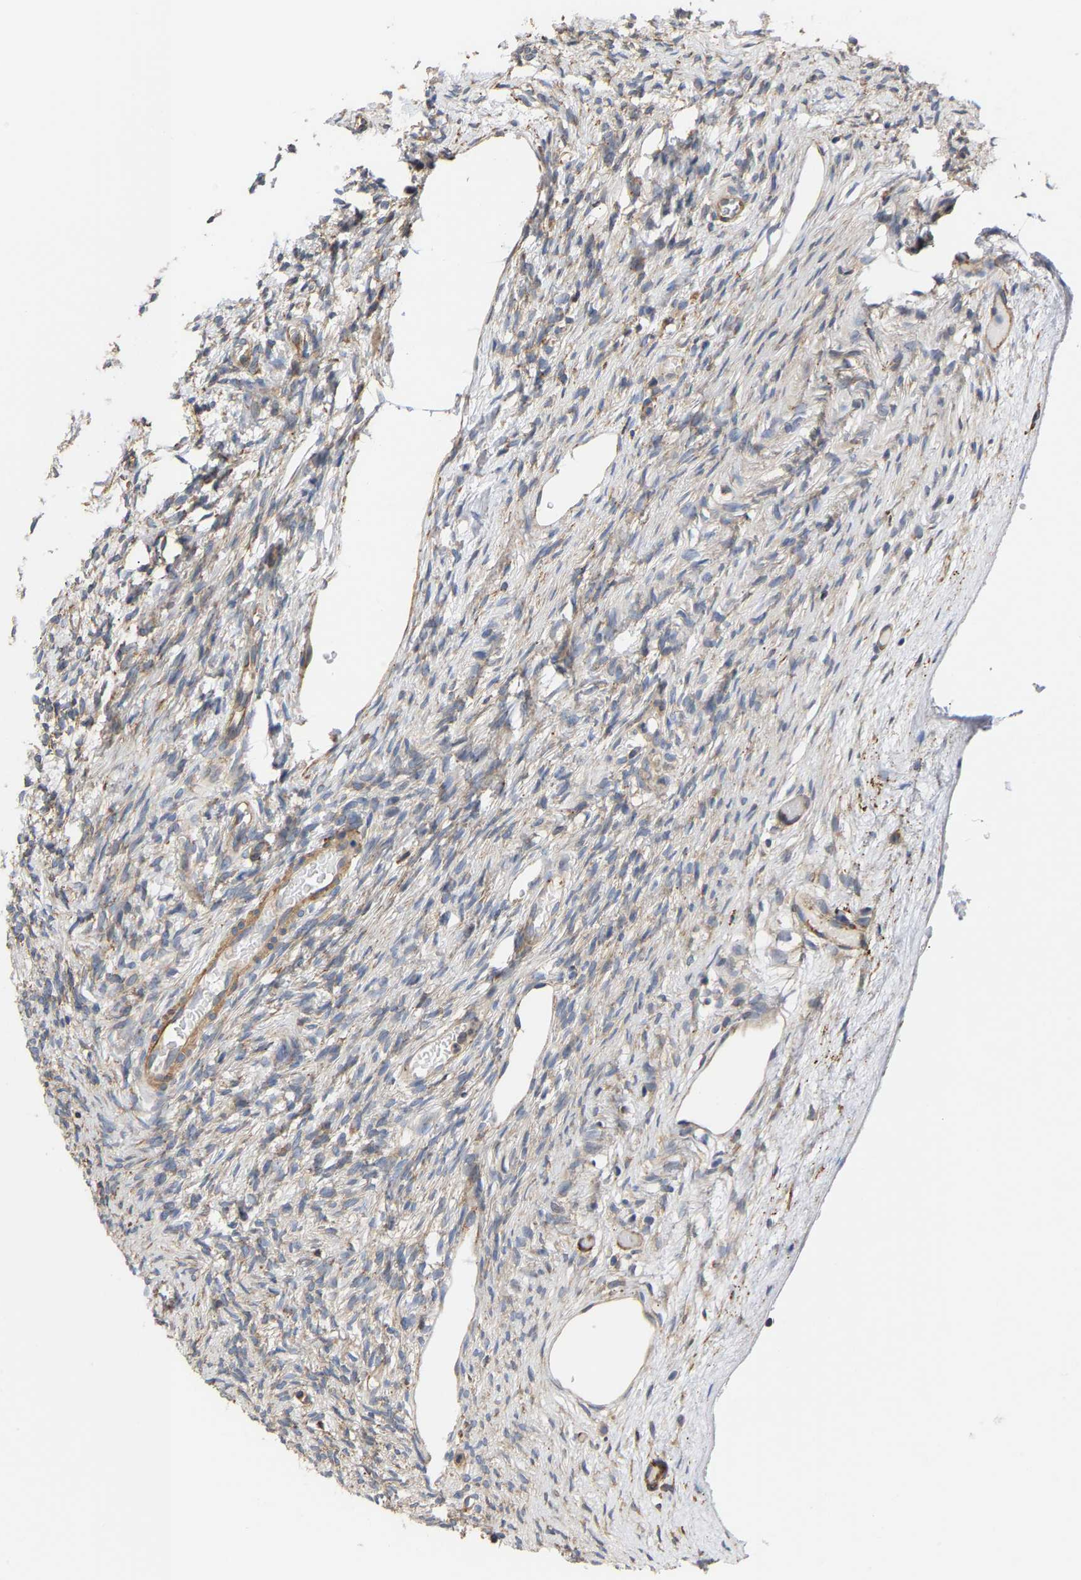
{"staining": {"intensity": "moderate", "quantity": ">75%", "location": "cytoplasmic/membranous"}, "tissue": "ovary", "cell_type": "Follicle cells", "image_type": "normal", "snomed": [{"axis": "morphology", "description": "Normal tissue, NOS"}, {"axis": "topography", "description": "Ovary"}], "caption": "An immunohistochemistry (IHC) histopathology image of benign tissue is shown. Protein staining in brown shows moderate cytoplasmic/membranous positivity in ovary within follicle cells.", "gene": "ARAP1", "patient": {"sex": "female", "age": 33}}